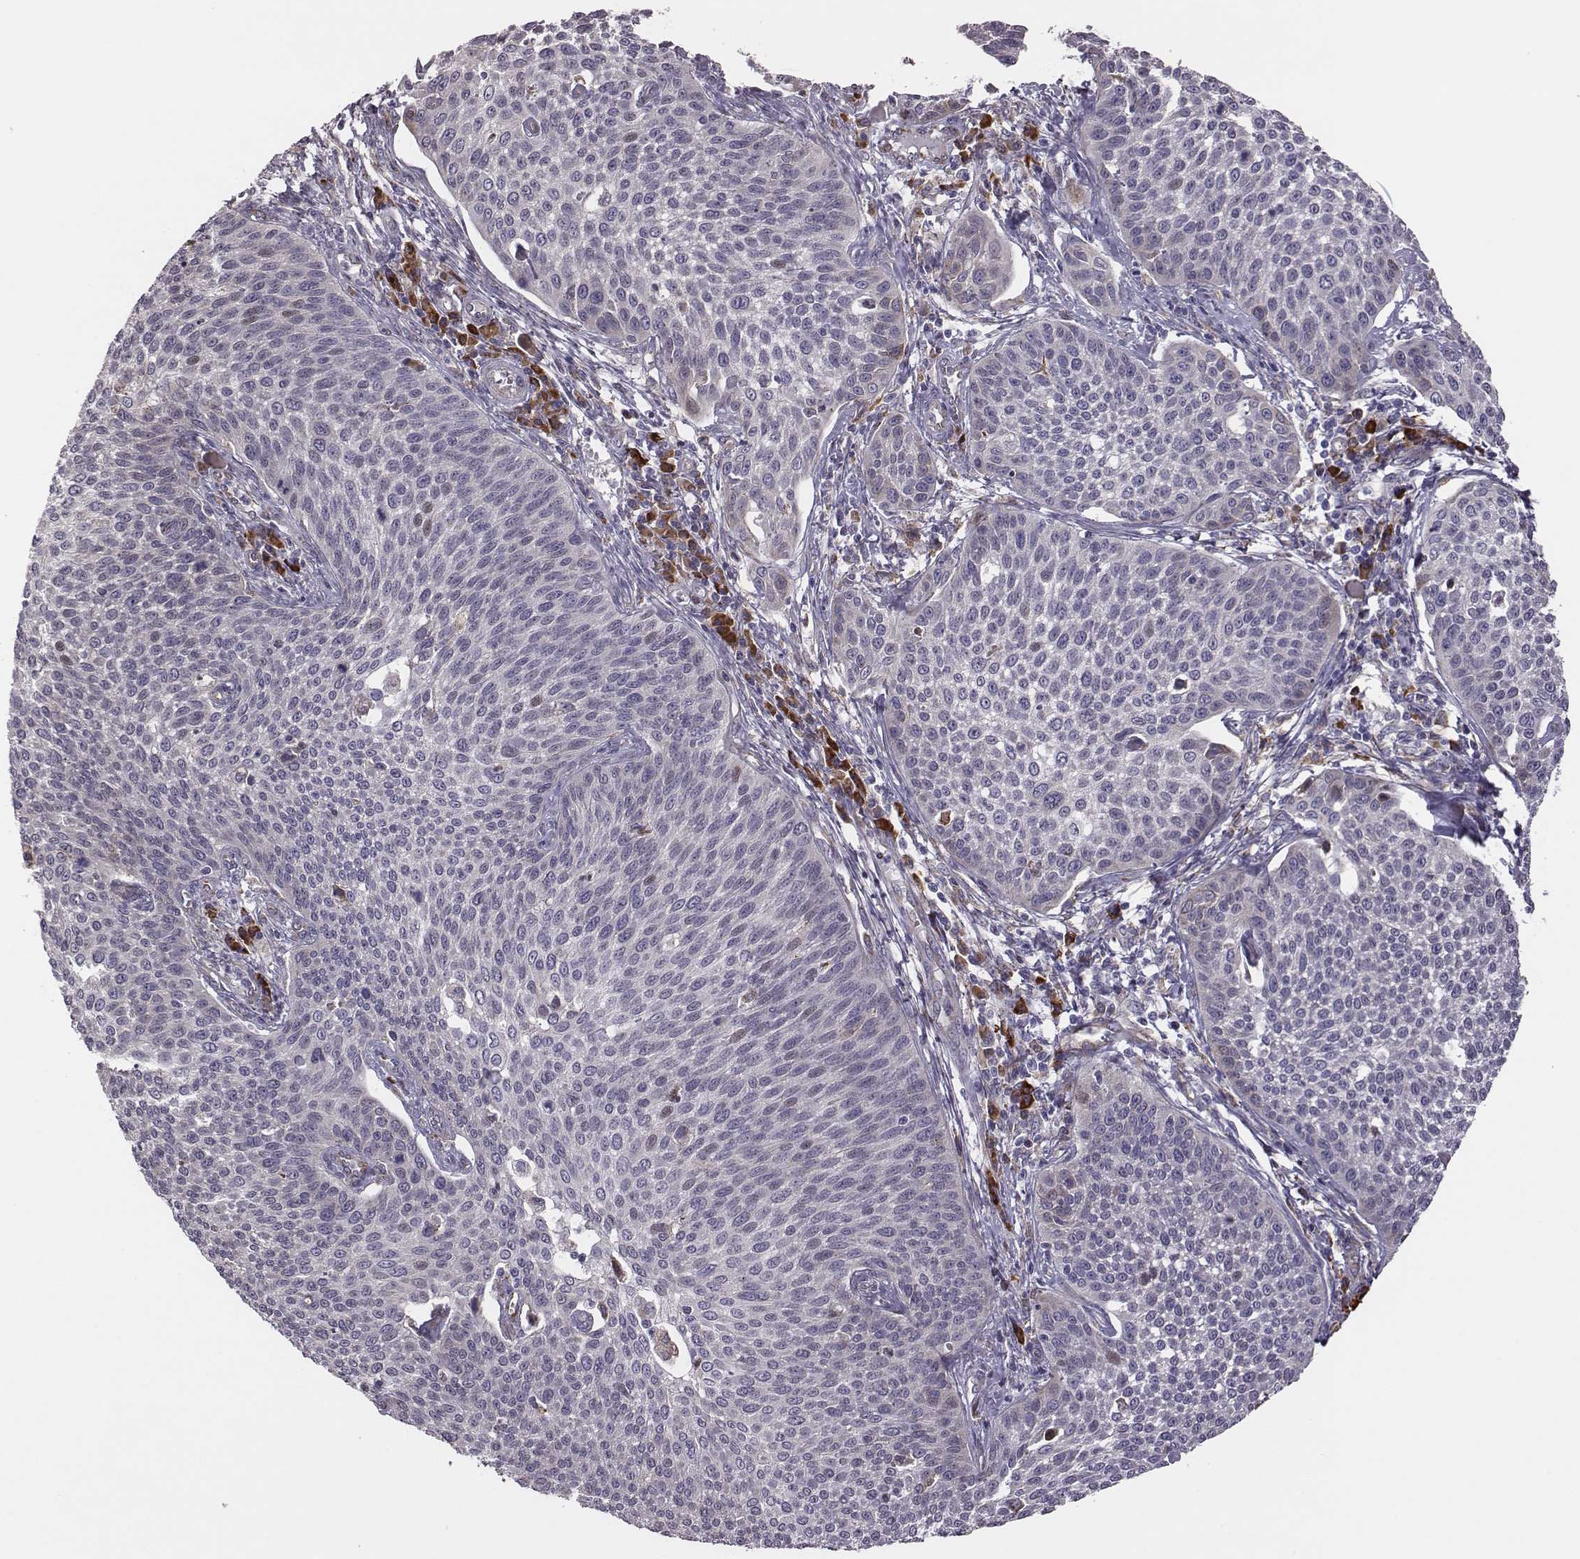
{"staining": {"intensity": "negative", "quantity": "none", "location": "none"}, "tissue": "cervical cancer", "cell_type": "Tumor cells", "image_type": "cancer", "snomed": [{"axis": "morphology", "description": "Squamous cell carcinoma, NOS"}, {"axis": "topography", "description": "Cervix"}], "caption": "Immunohistochemical staining of squamous cell carcinoma (cervical) shows no significant staining in tumor cells. (Brightfield microscopy of DAB (3,3'-diaminobenzidine) immunohistochemistry at high magnification).", "gene": "SELENOI", "patient": {"sex": "female", "age": 34}}